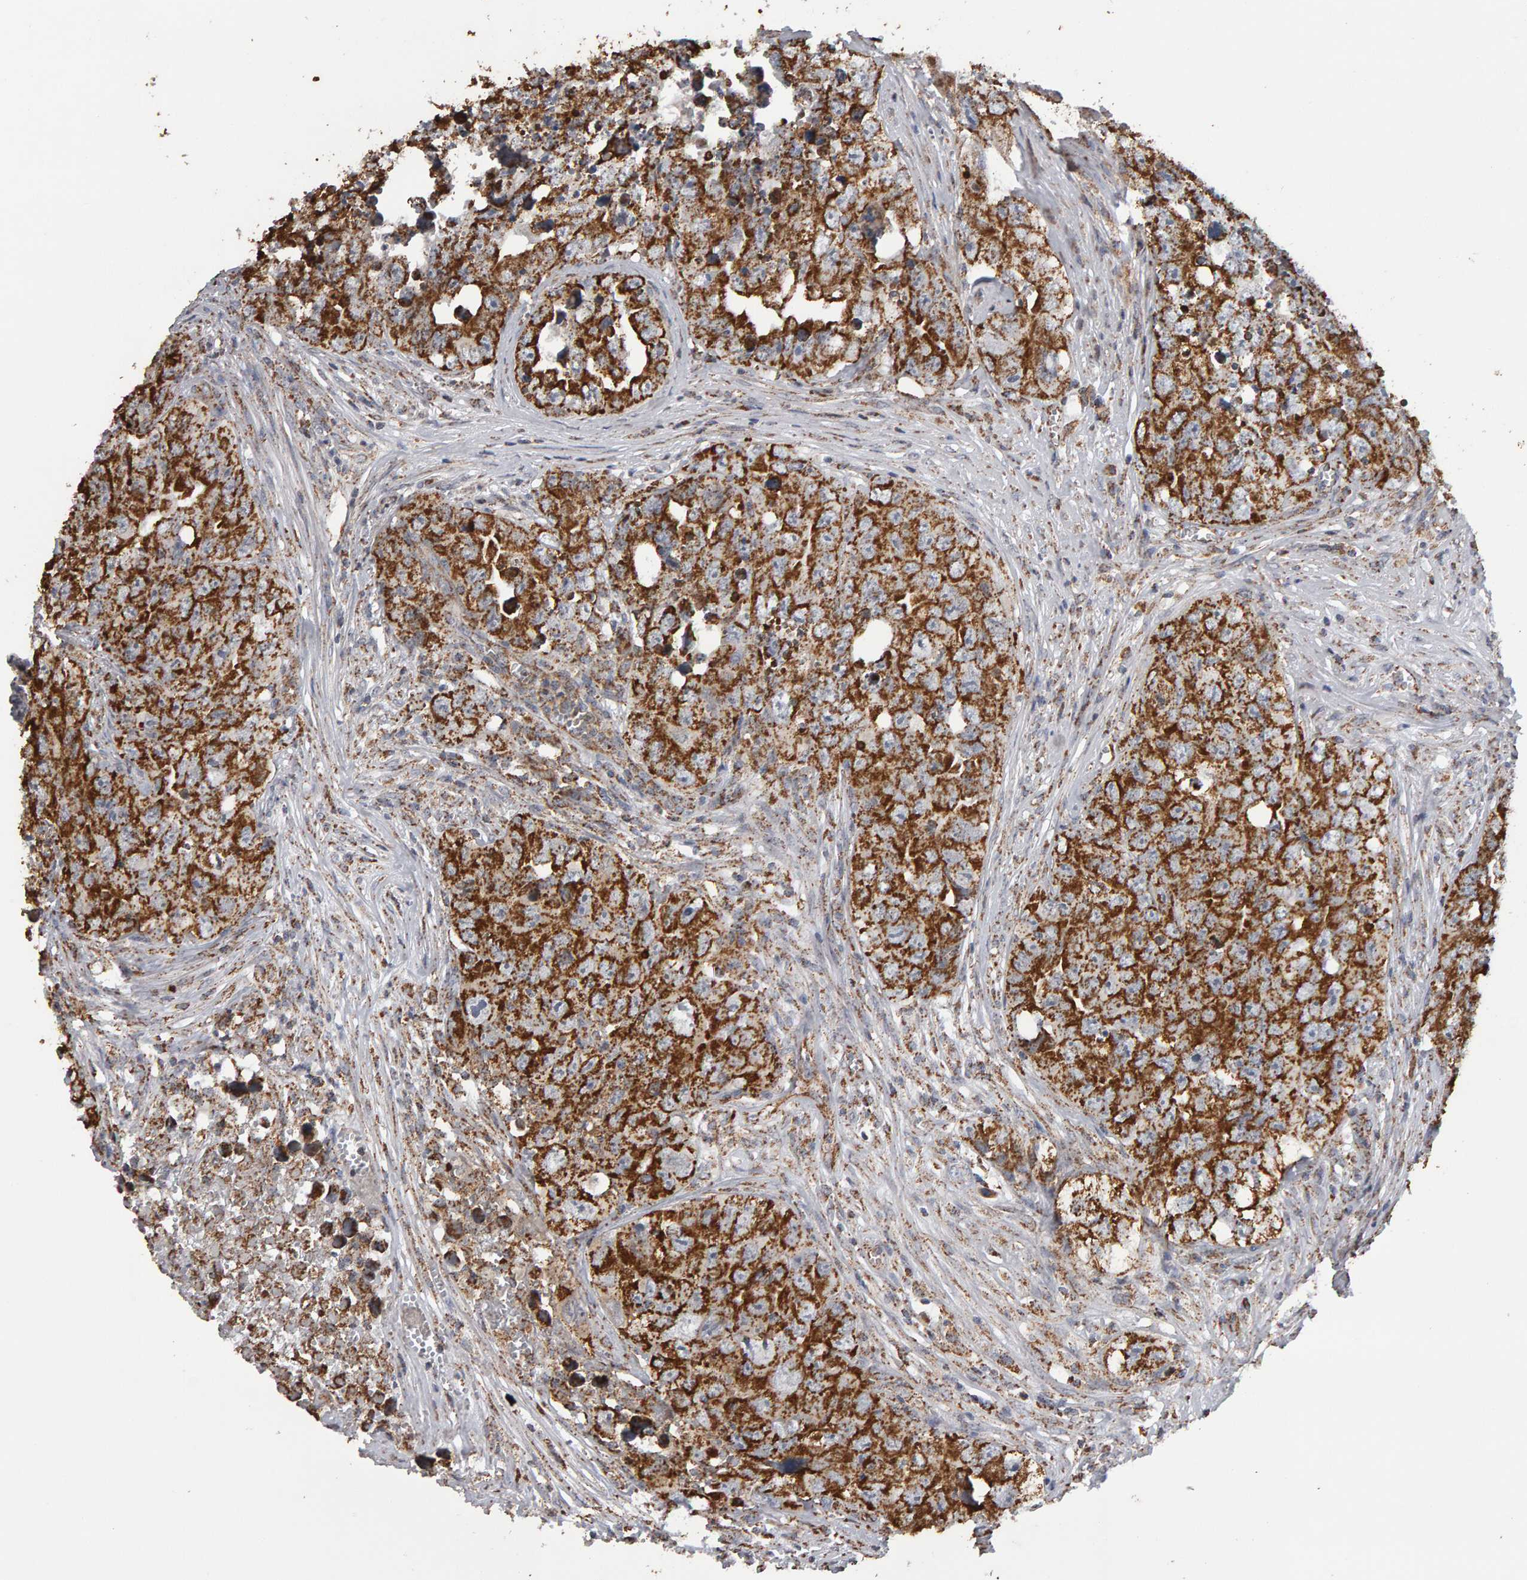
{"staining": {"intensity": "strong", "quantity": ">75%", "location": "cytoplasmic/membranous"}, "tissue": "testis cancer", "cell_type": "Tumor cells", "image_type": "cancer", "snomed": [{"axis": "morphology", "description": "Seminoma, NOS"}, {"axis": "morphology", "description": "Carcinoma, Embryonal, NOS"}, {"axis": "topography", "description": "Testis"}], "caption": "Testis seminoma tissue exhibits strong cytoplasmic/membranous positivity in approximately >75% of tumor cells, visualized by immunohistochemistry.", "gene": "TOM1L1", "patient": {"sex": "male", "age": 43}}